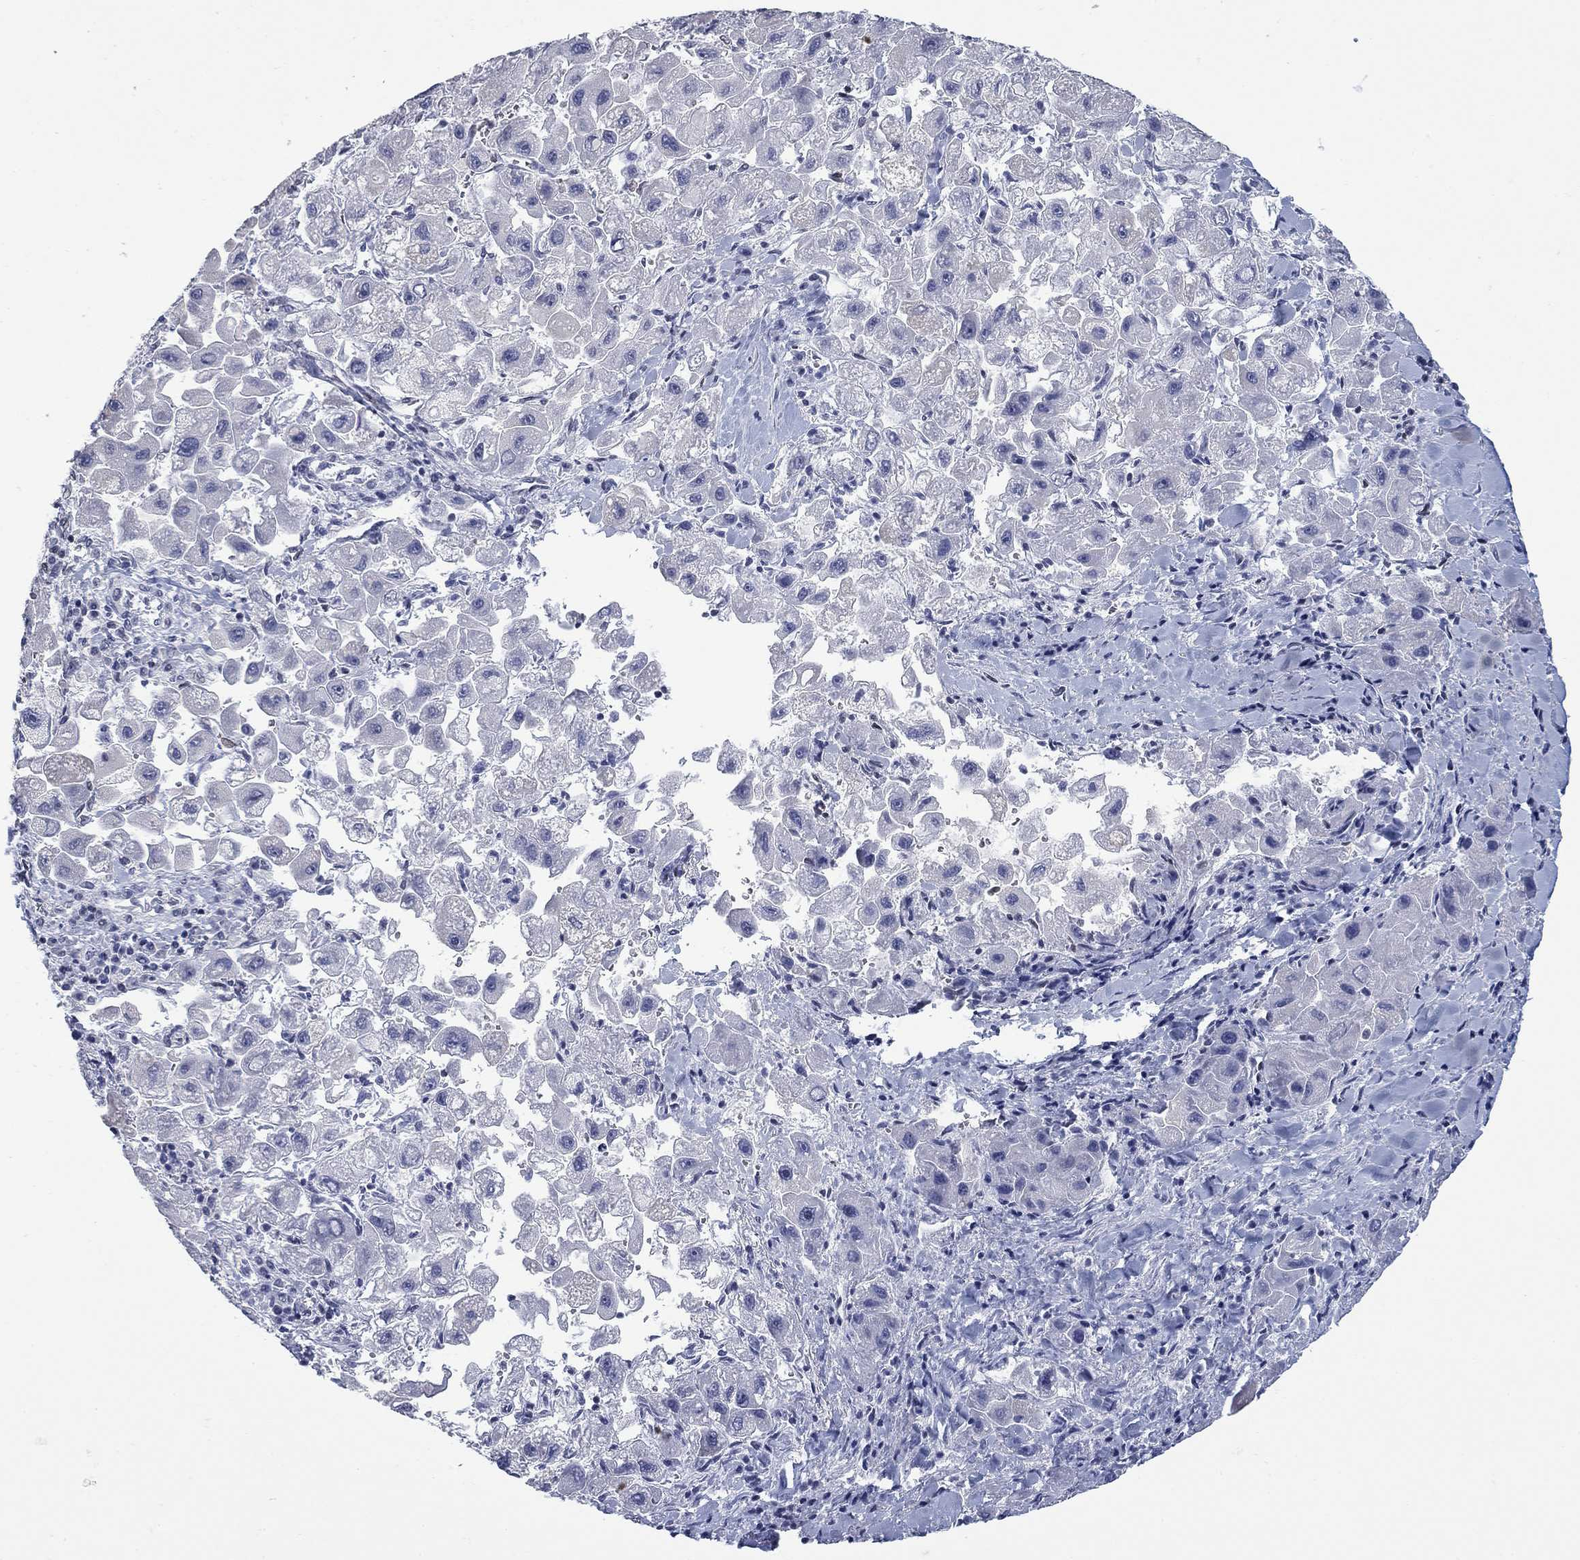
{"staining": {"intensity": "negative", "quantity": "none", "location": "none"}, "tissue": "liver cancer", "cell_type": "Tumor cells", "image_type": "cancer", "snomed": [{"axis": "morphology", "description": "Carcinoma, Hepatocellular, NOS"}, {"axis": "topography", "description": "Liver"}], "caption": "An immunohistochemistry histopathology image of liver cancer is shown. There is no staining in tumor cells of liver cancer.", "gene": "NPAS3", "patient": {"sex": "male", "age": 24}}